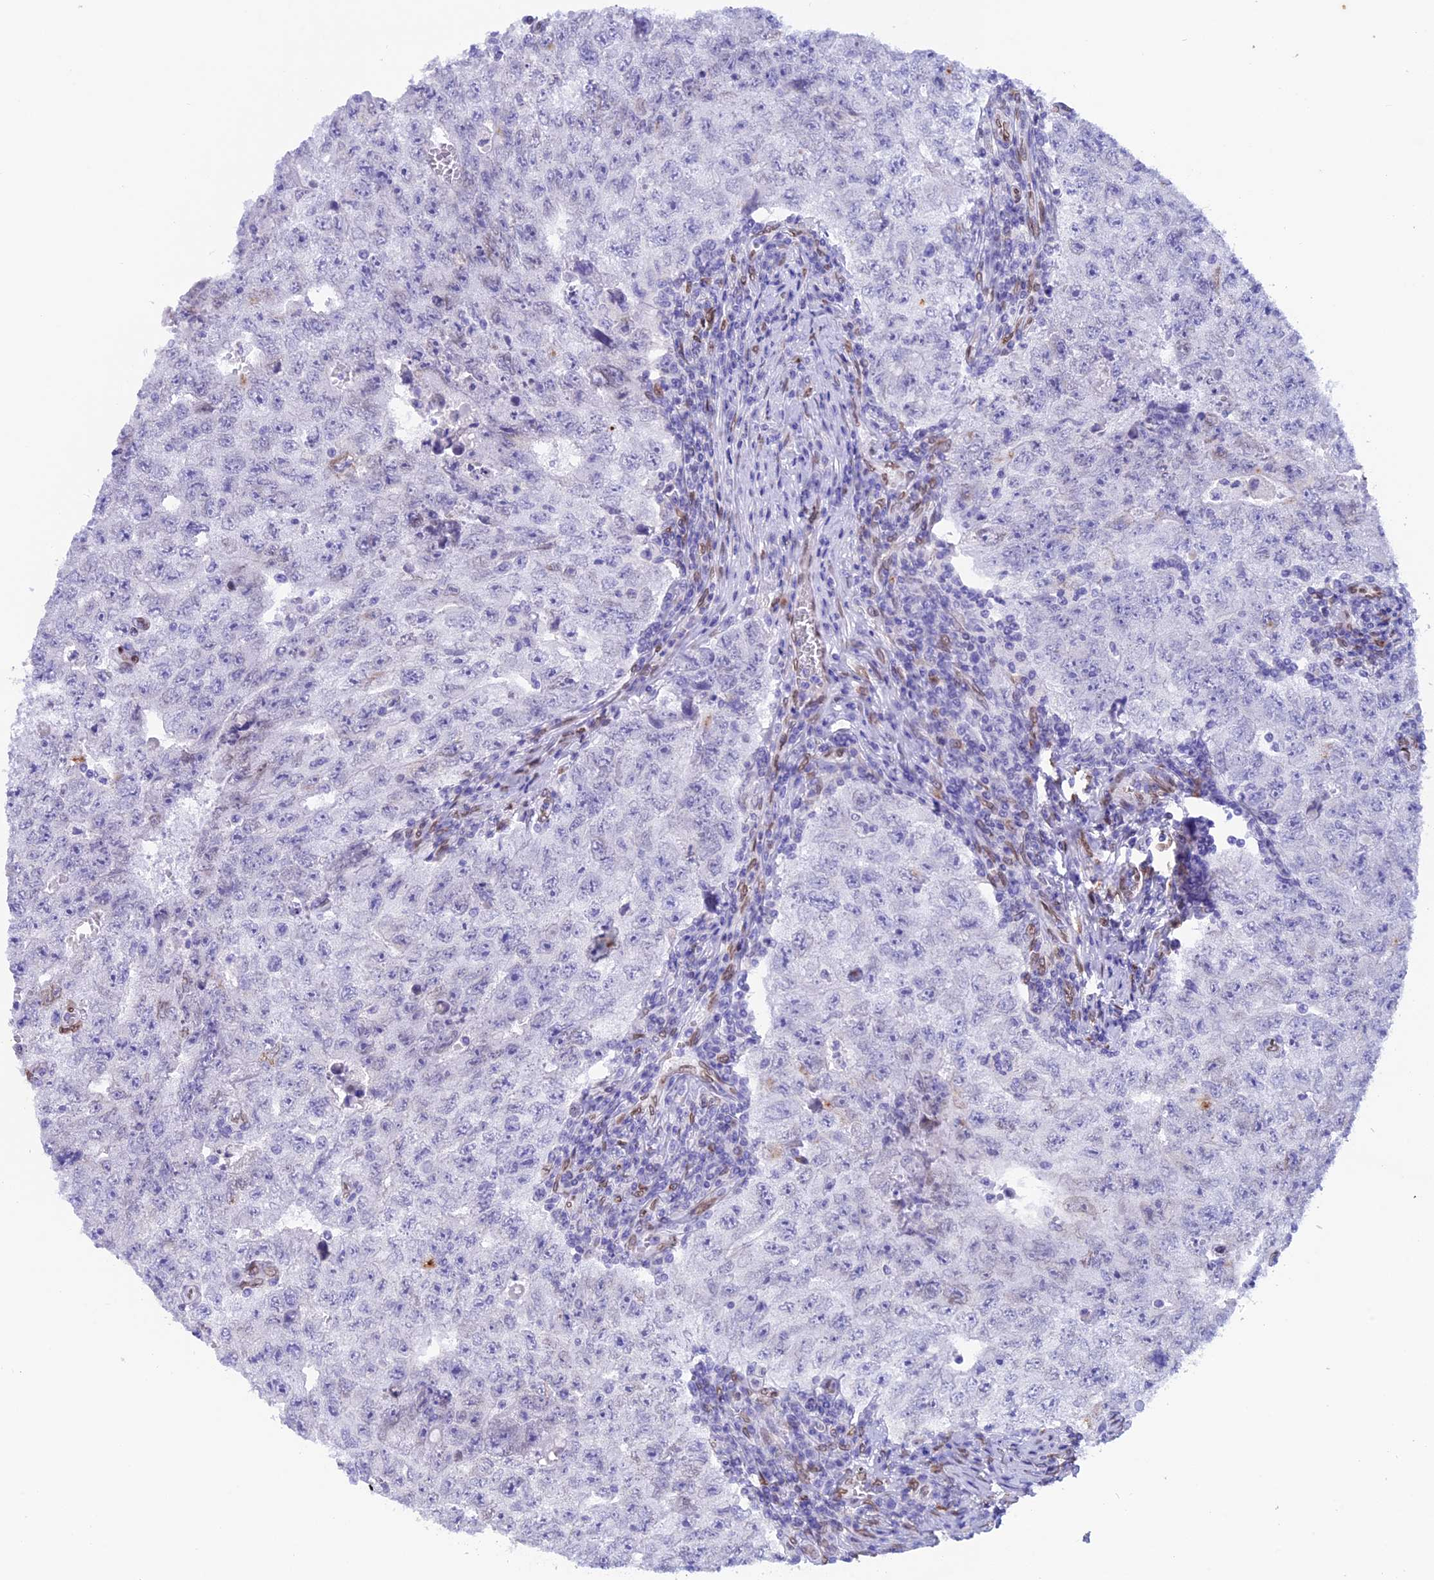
{"staining": {"intensity": "negative", "quantity": "none", "location": "none"}, "tissue": "testis cancer", "cell_type": "Tumor cells", "image_type": "cancer", "snomed": [{"axis": "morphology", "description": "Carcinoma, Embryonal, NOS"}, {"axis": "topography", "description": "Testis"}], "caption": "Testis cancer stained for a protein using IHC shows no expression tumor cells.", "gene": "TMPRSS7", "patient": {"sex": "male", "age": 17}}